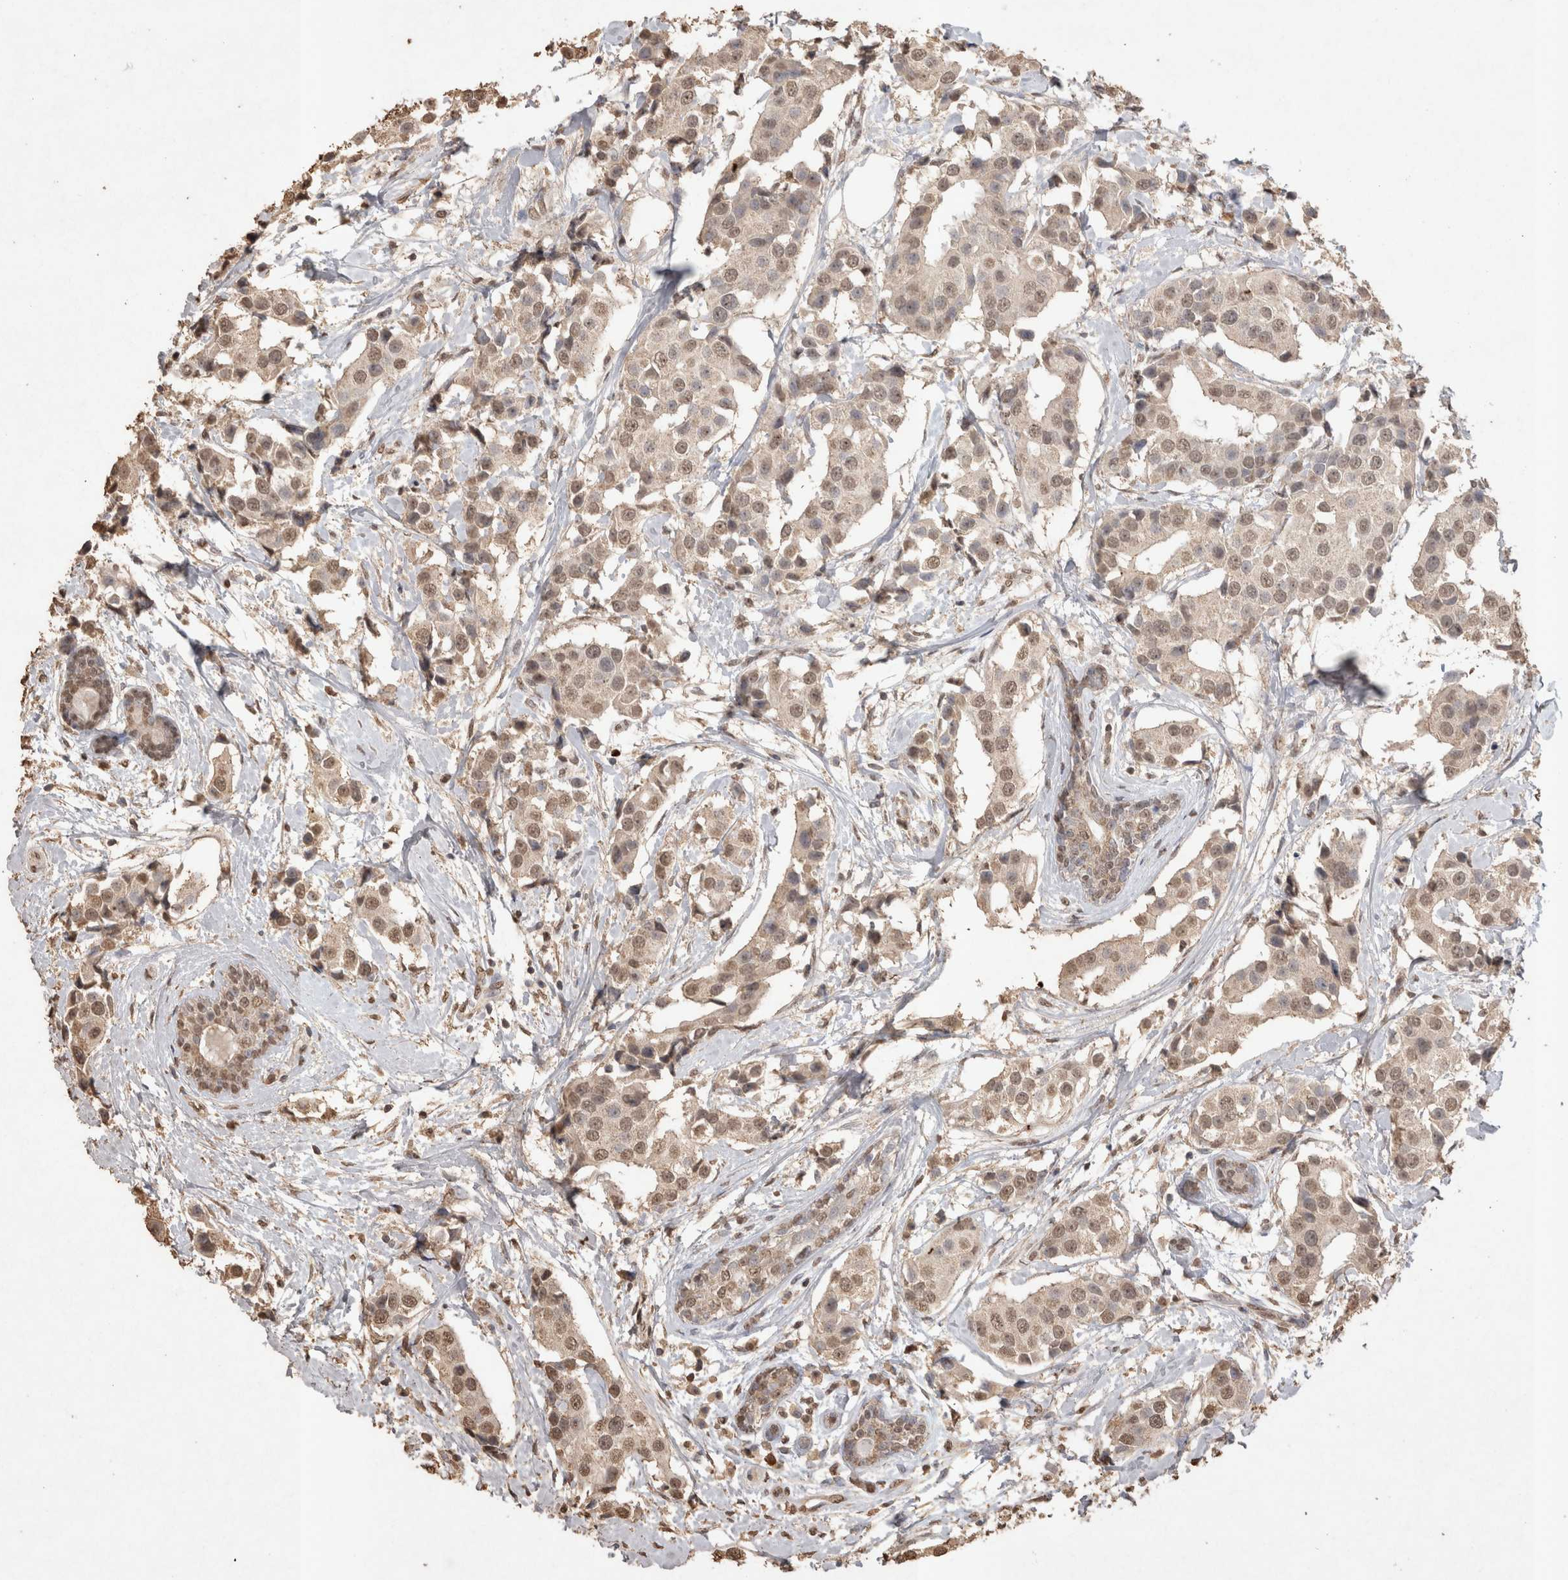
{"staining": {"intensity": "moderate", "quantity": ">75%", "location": "nuclear"}, "tissue": "breast cancer", "cell_type": "Tumor cells", "image_type": "cancer", "snomed": [{"axis": "morphology", "description": "Normal tissue, NOS"}, {"axis": "morphology", "description": "Duct carcinoma"}, {"axis": "topography", "description": "Breast"}], "caption": "DAB immunohistochemical staining of human breast invasive ductal carcinoma reveals moderate nuclear protein expression in approximately >75% of tumor cells.", "gene": "MLX", "patient": {"sex": "female", "age": 39}}